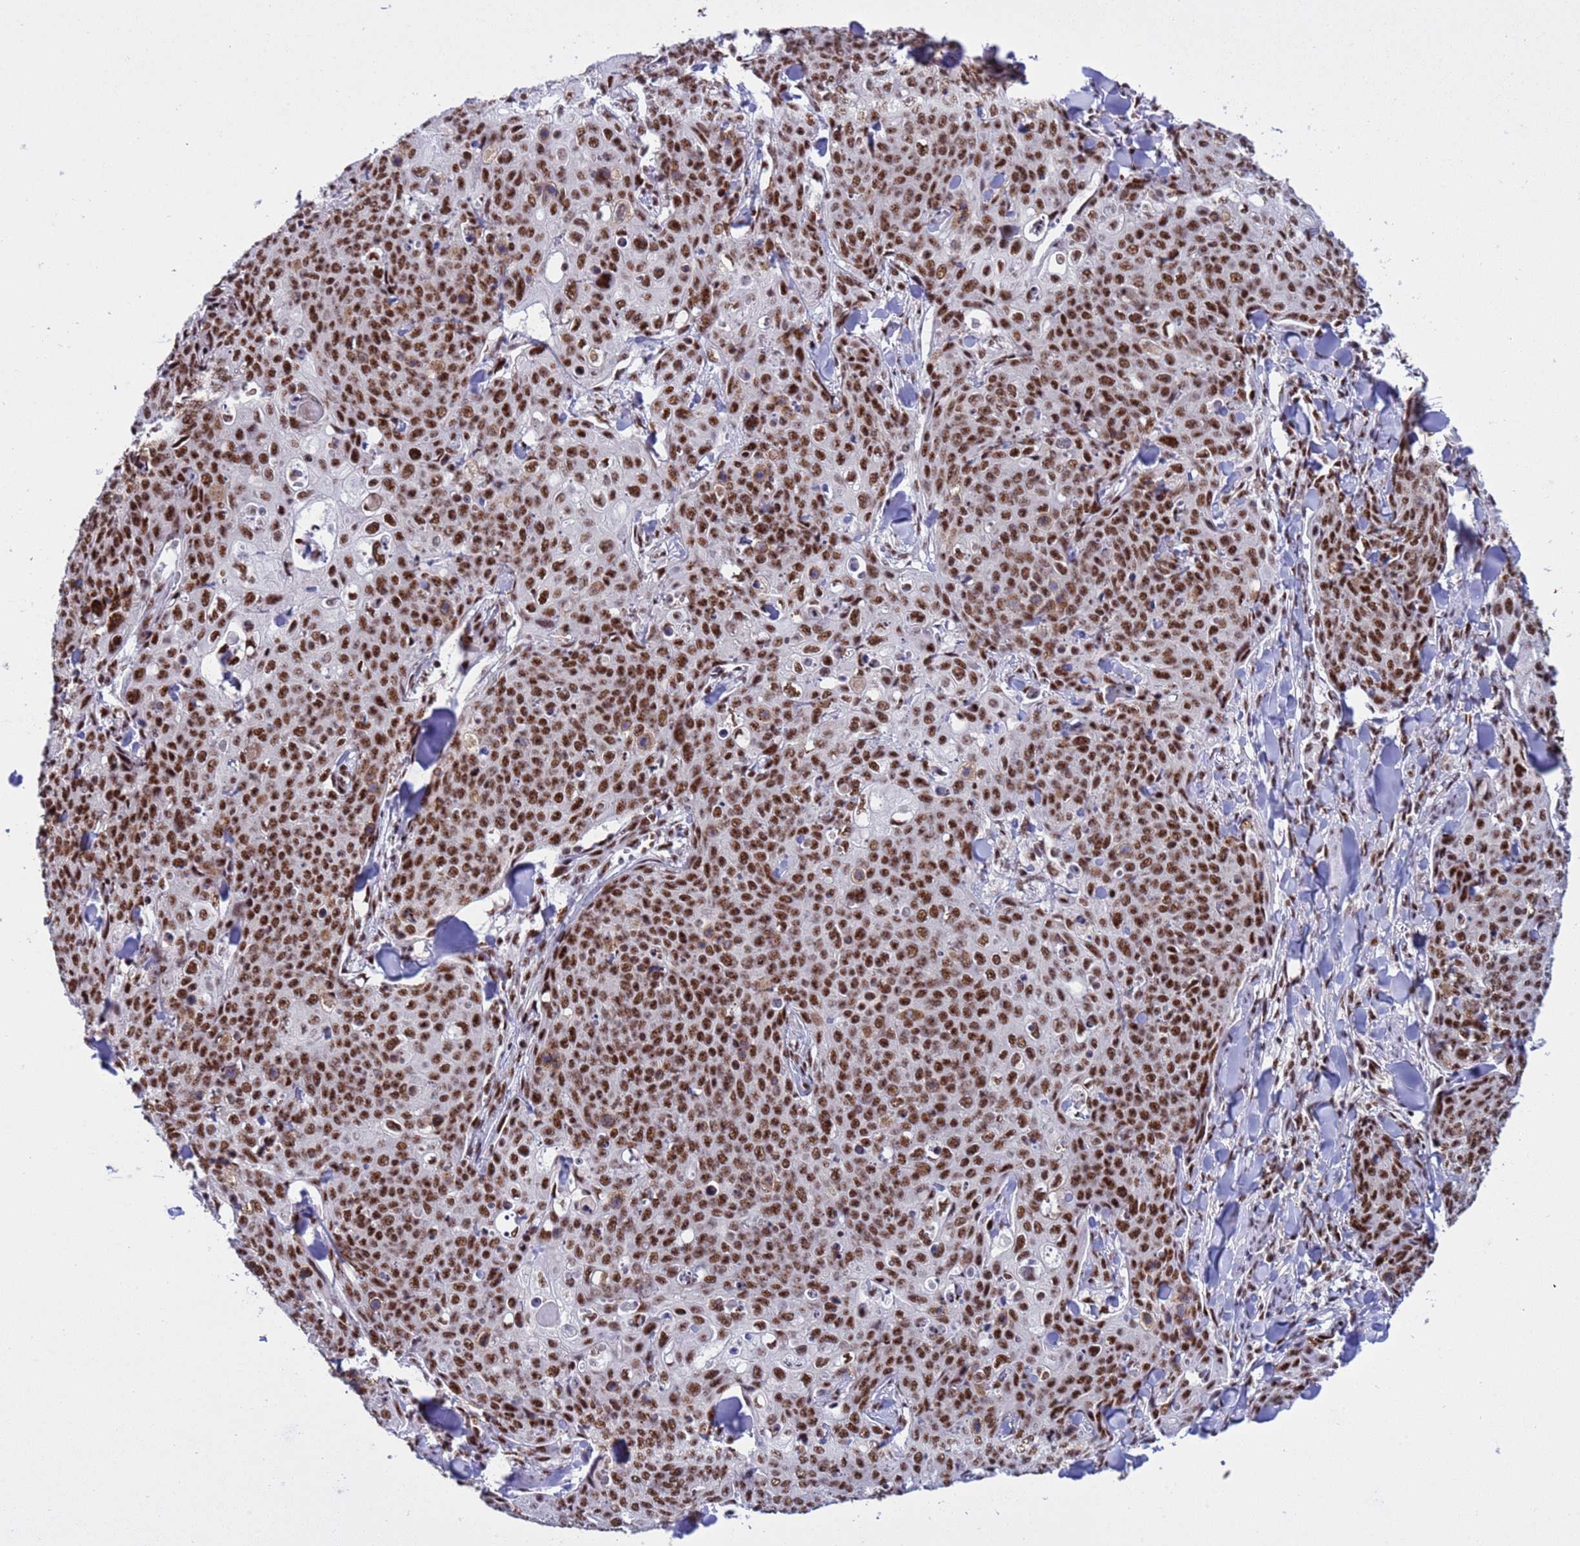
{"staining": {"intensity": "strong", "quantity": ">75%", "location": "nuclear"}, "tissue": "skin cancer", "cell_type": "Tumor cells", "image_type": "cancer", "snomed": [{"axis": "morphology", "description": "Squamous cell carcinoma, NOS"}, {"axis": "topography", "description": "Skin"}, {"axis": "topography", "description": "Vulva"}], "caption": "Immunohistochemical staining of human squamous cell carcinoma (skin) exhibits strong nuclear protein staining in about >75% of tumor cells.", "gene": "THOC2", "patient": {"sex": "female", "age": 85}}